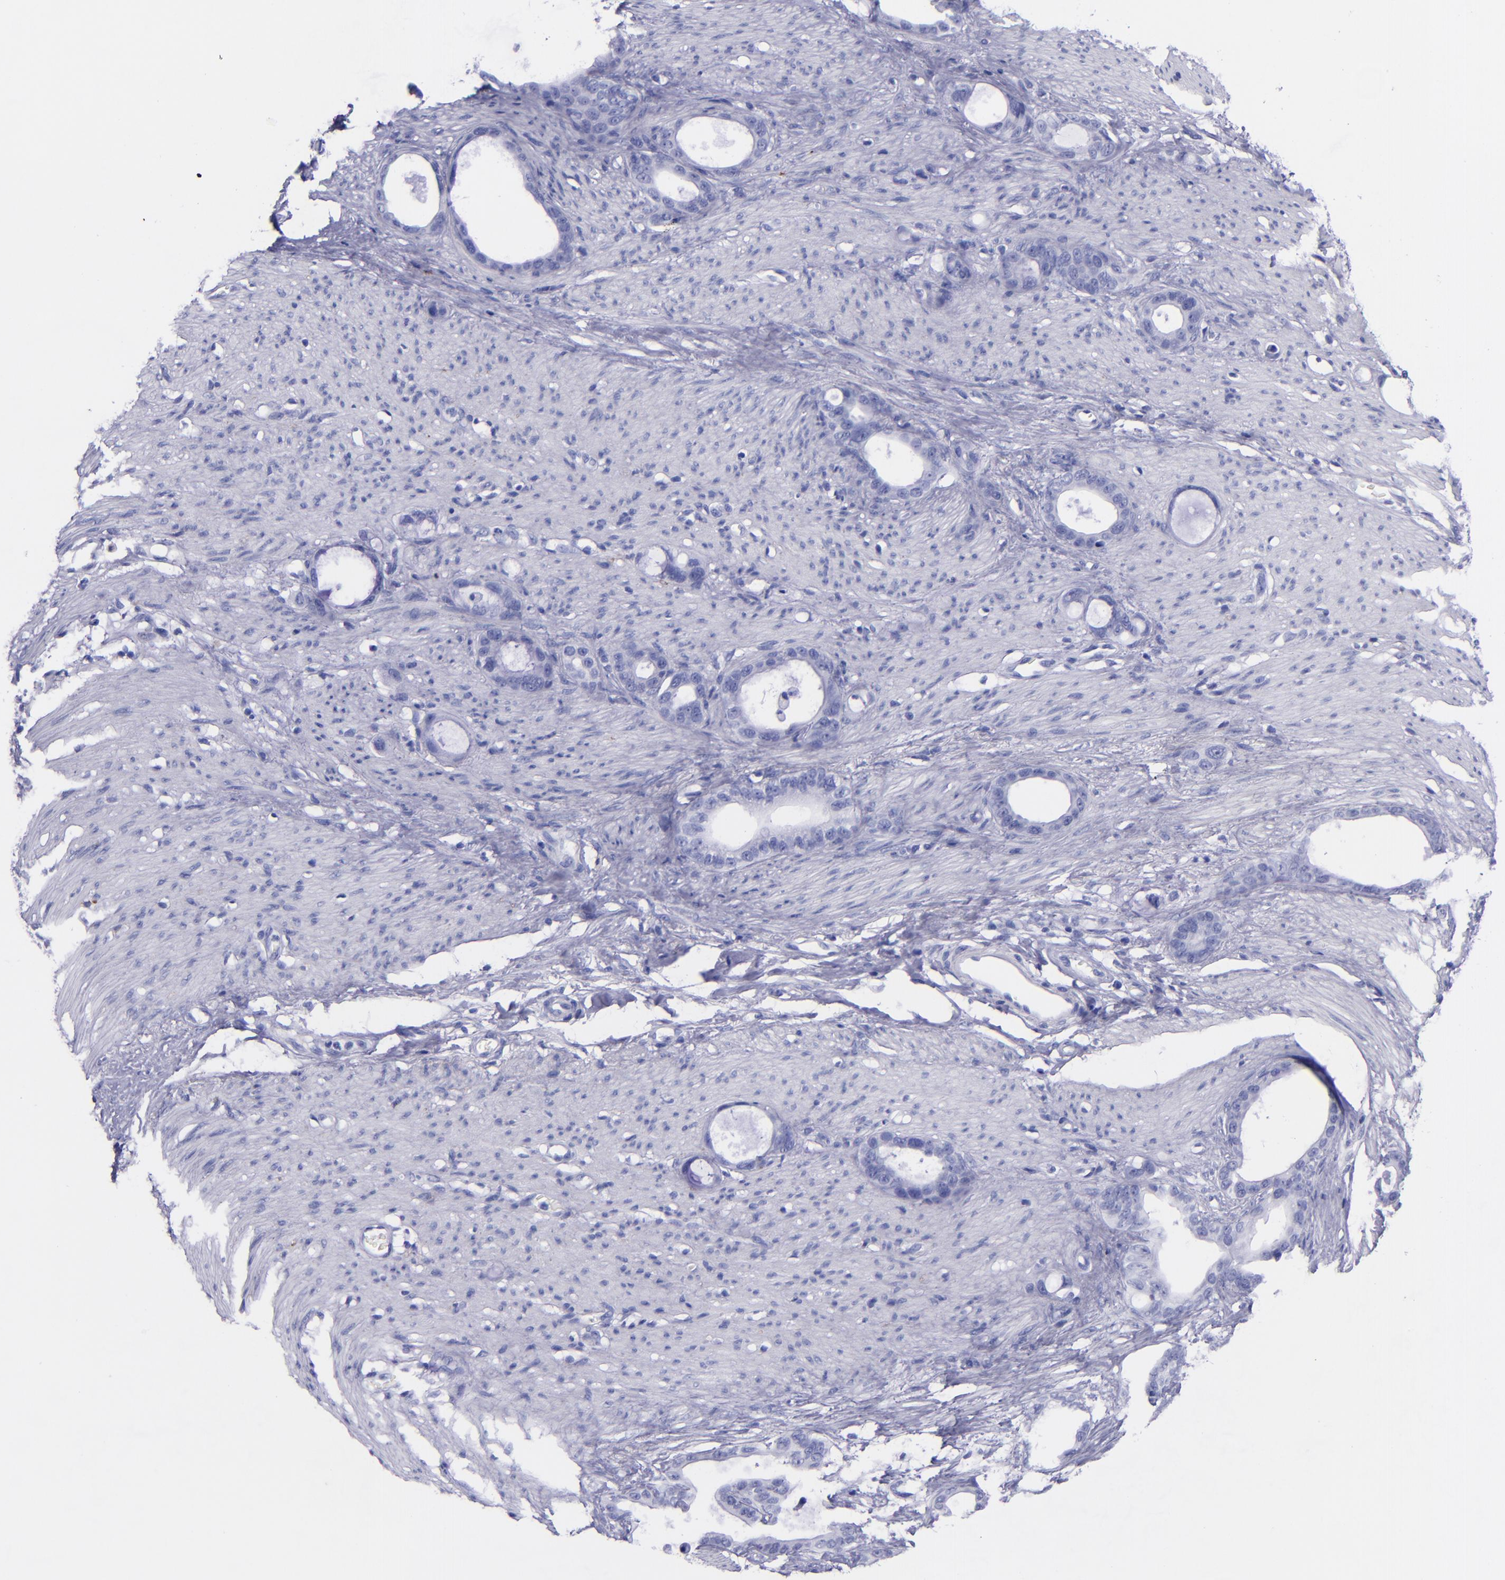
{"staining": {"intensity": "negative", "quantity": "none", "location": "none"}, "tissue": "stomach cancer", "cell_type": "Tumor cells", "image_type": "cancer", "snomed": [{"axis": "morphology", "description": "Adenocarcinoma, NOS"}, {"axis": "topography", "description": "Stomach"}], "caption": "DAB (3,3'-diaminobenzidine) immunohistochemical staining of human stomach cancer demonstrates no significant positivity in tumor cells. Nuclei are stained in blue.", "gene": "SV2A", "patient": {"sex": "female", "age": 75}}